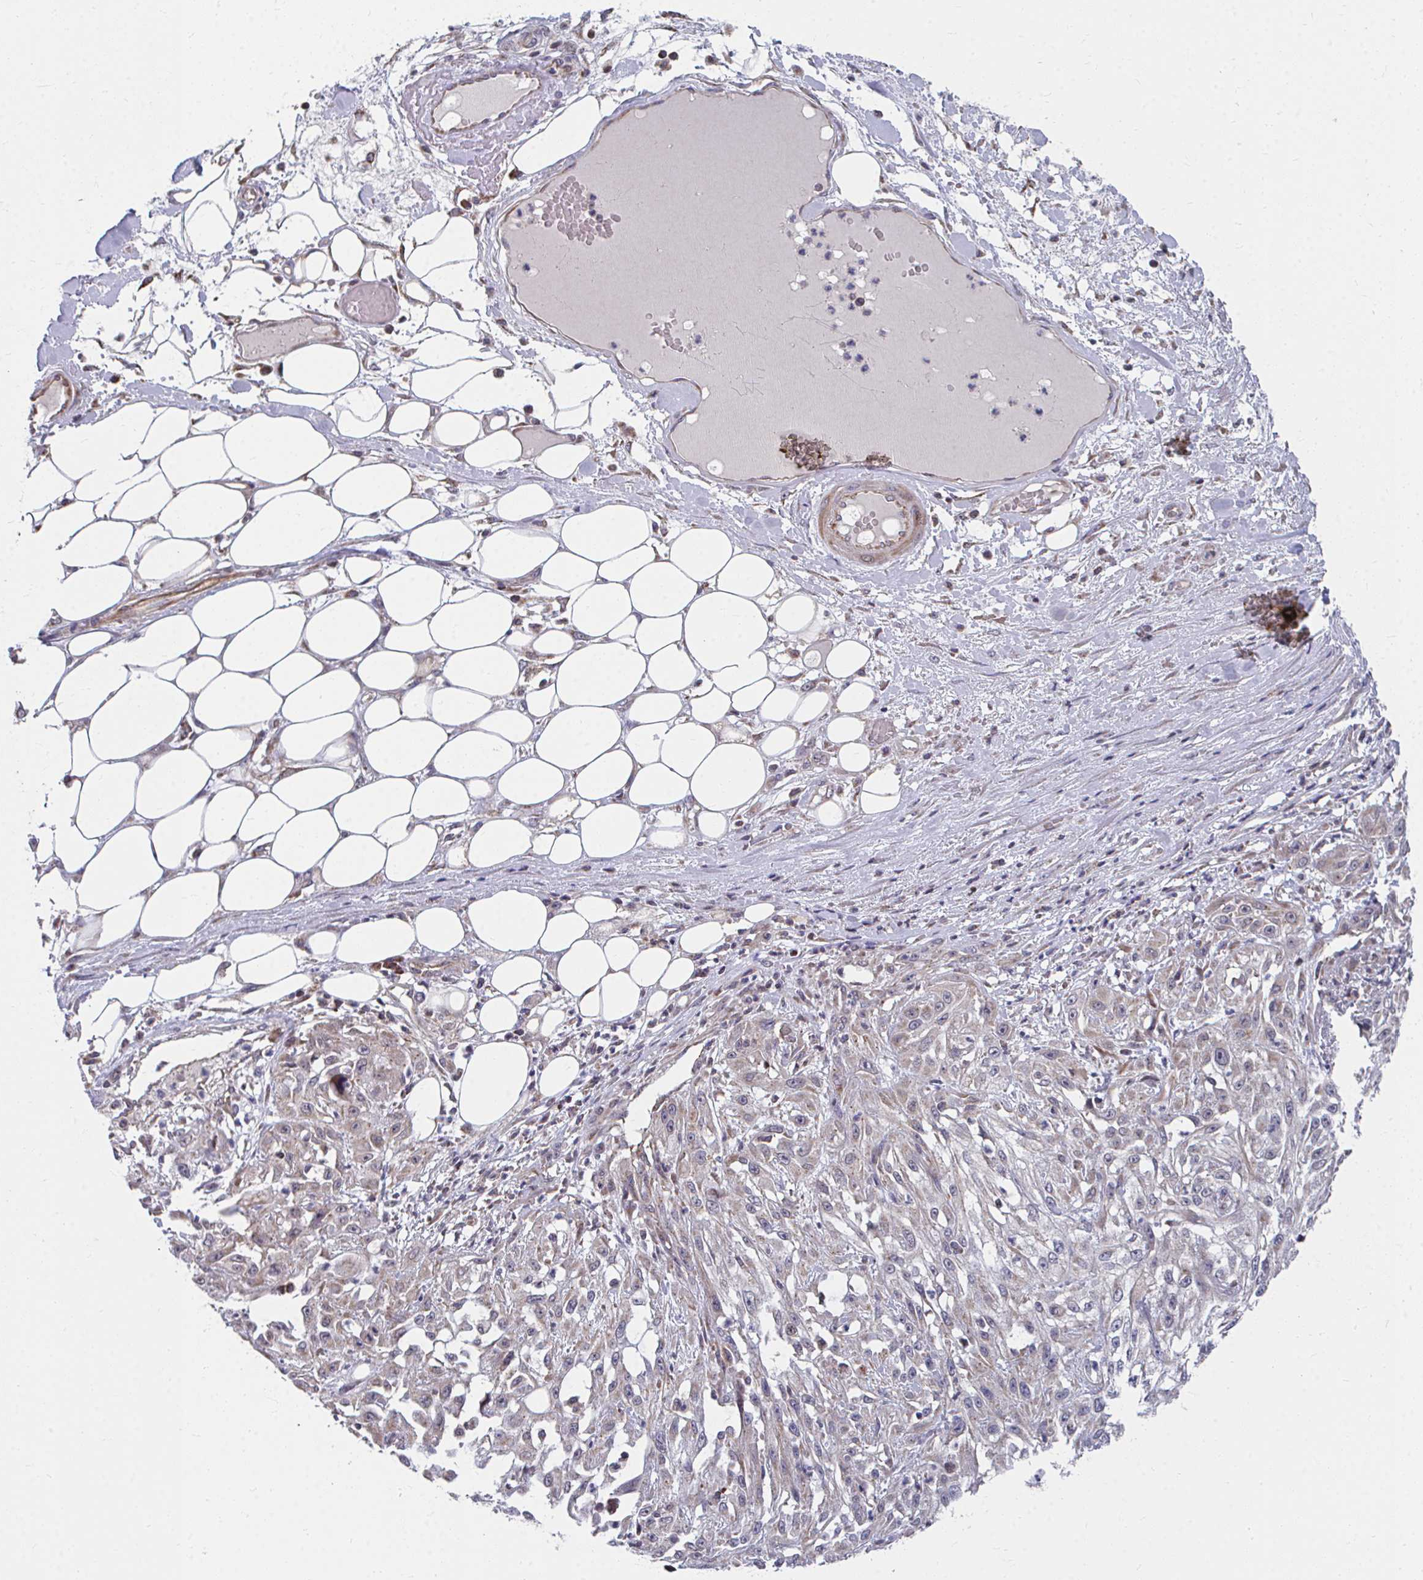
{"staining": {"intensity": "weak", "quantity": "<25%", "location": "cytoplasmic/membranous"}, "tissue": "skin cancer", "cell_type": "Tumor cells", "image_type": "cancer", "snomed": [{"axis": "morphology", "description": "Squamous cell carcinoma, NOS"}, {"axis": "morphology", "description": "Squamous cell carcinoma, metastatic, NOS"}, {"axis": "topography", "description": "Skin"}, {"axis": "topography", "description": "Lymph node"}], "caption": "DAB (3,3'-diaminobenzidine) immunohistochemical staining of human squamous cell carcinoma (skin) reveals no significant positivity in tumor cells.", "gene": "PEX3", "patient": {"sex": "male", "age": 75}}